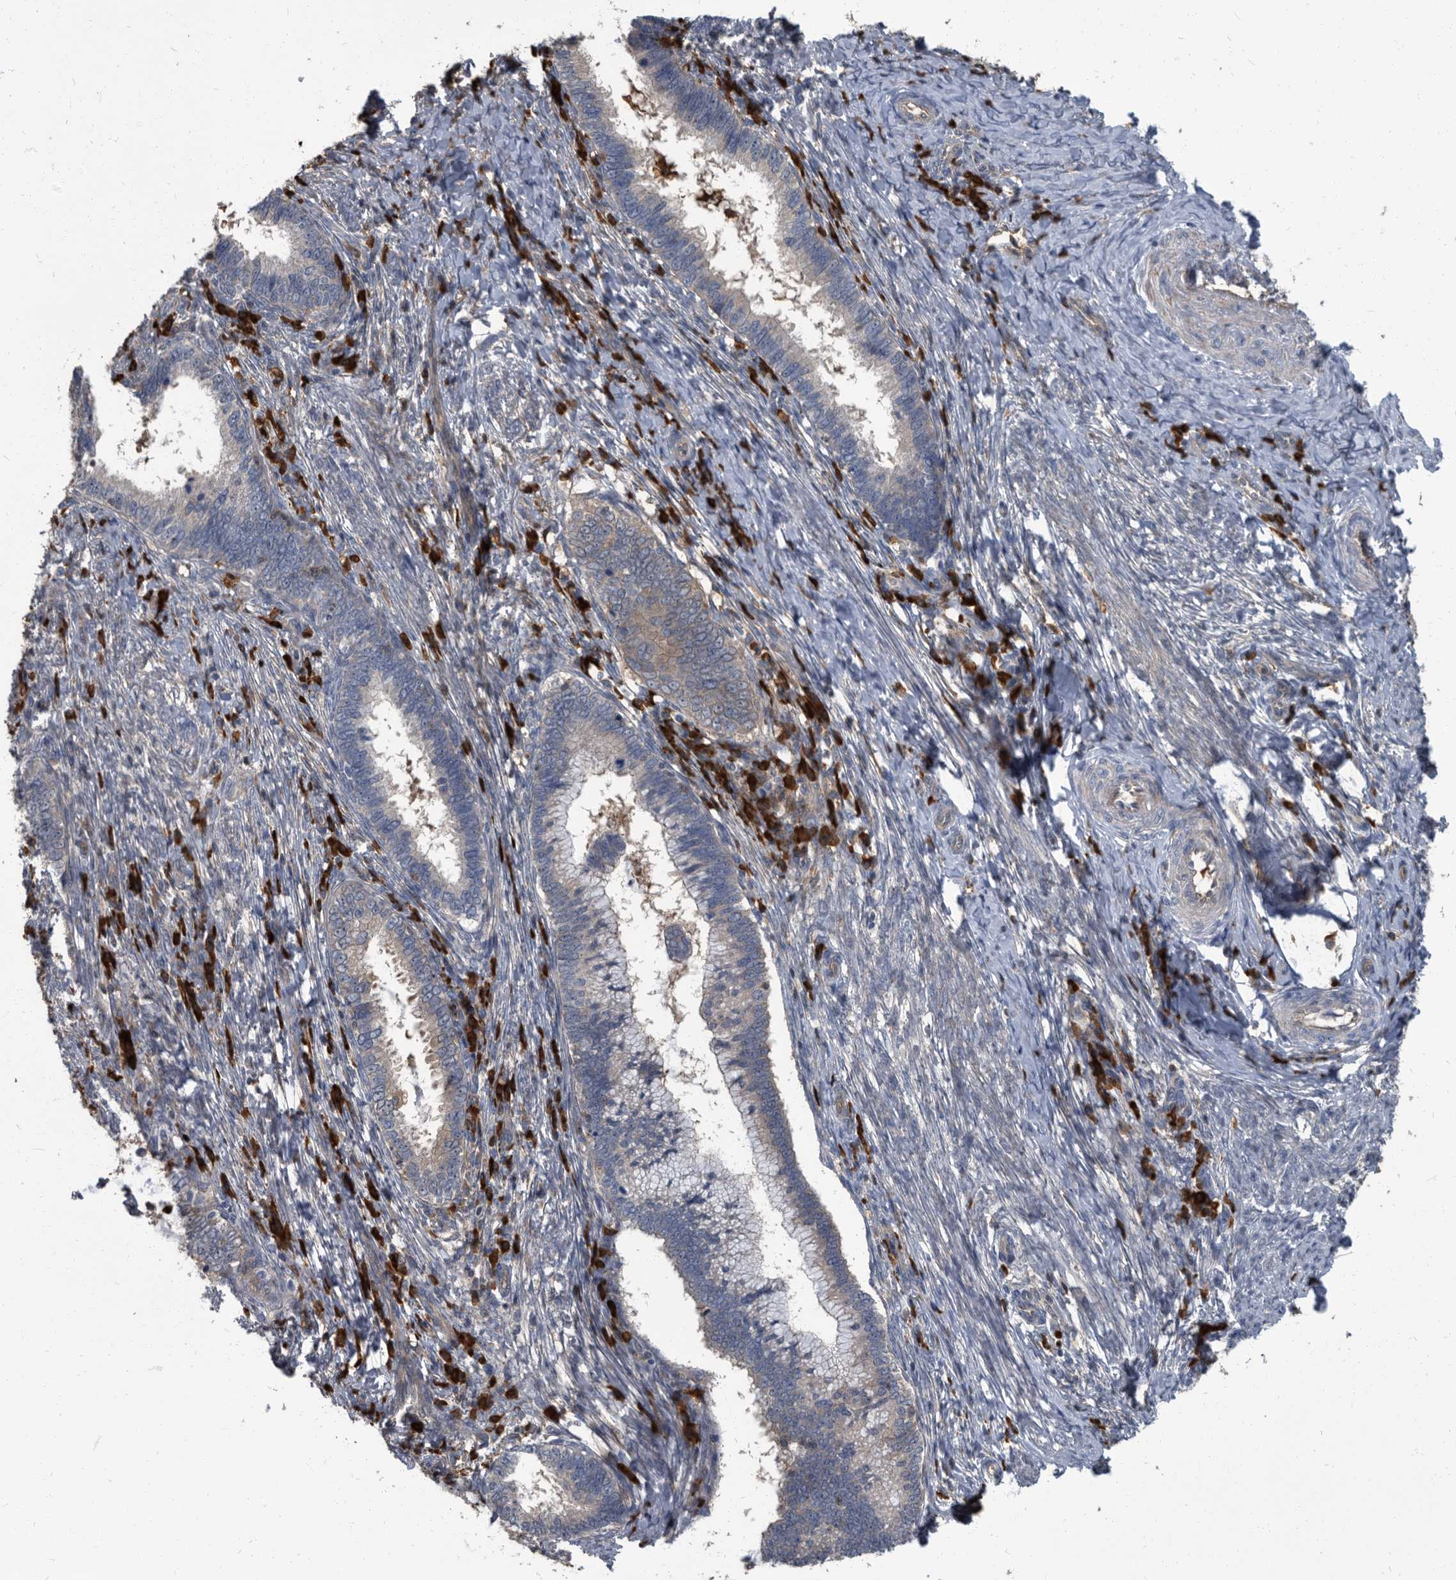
{"staining": {"intensity": "weak", "quantity": "<25%", "location": "cytoplasmic/membranous"}, "tissue": "cervical cancer", "cell_type": "Tumor cells", "image_type": "cancer", "snomed": [{"axis": "morphology", "description": "Adenocarcinoma, NOS"}, {"axis": "topography", "description": "Cervix"}], "caption": "Immunohistochemistry (IHC) of human cervical cancer (adenocarcinoma) displays no positivity in tumor cells. Nuclei are stained in blue.", "gene": "CDV3", "patient": {"sex": "female", "age": 36}}